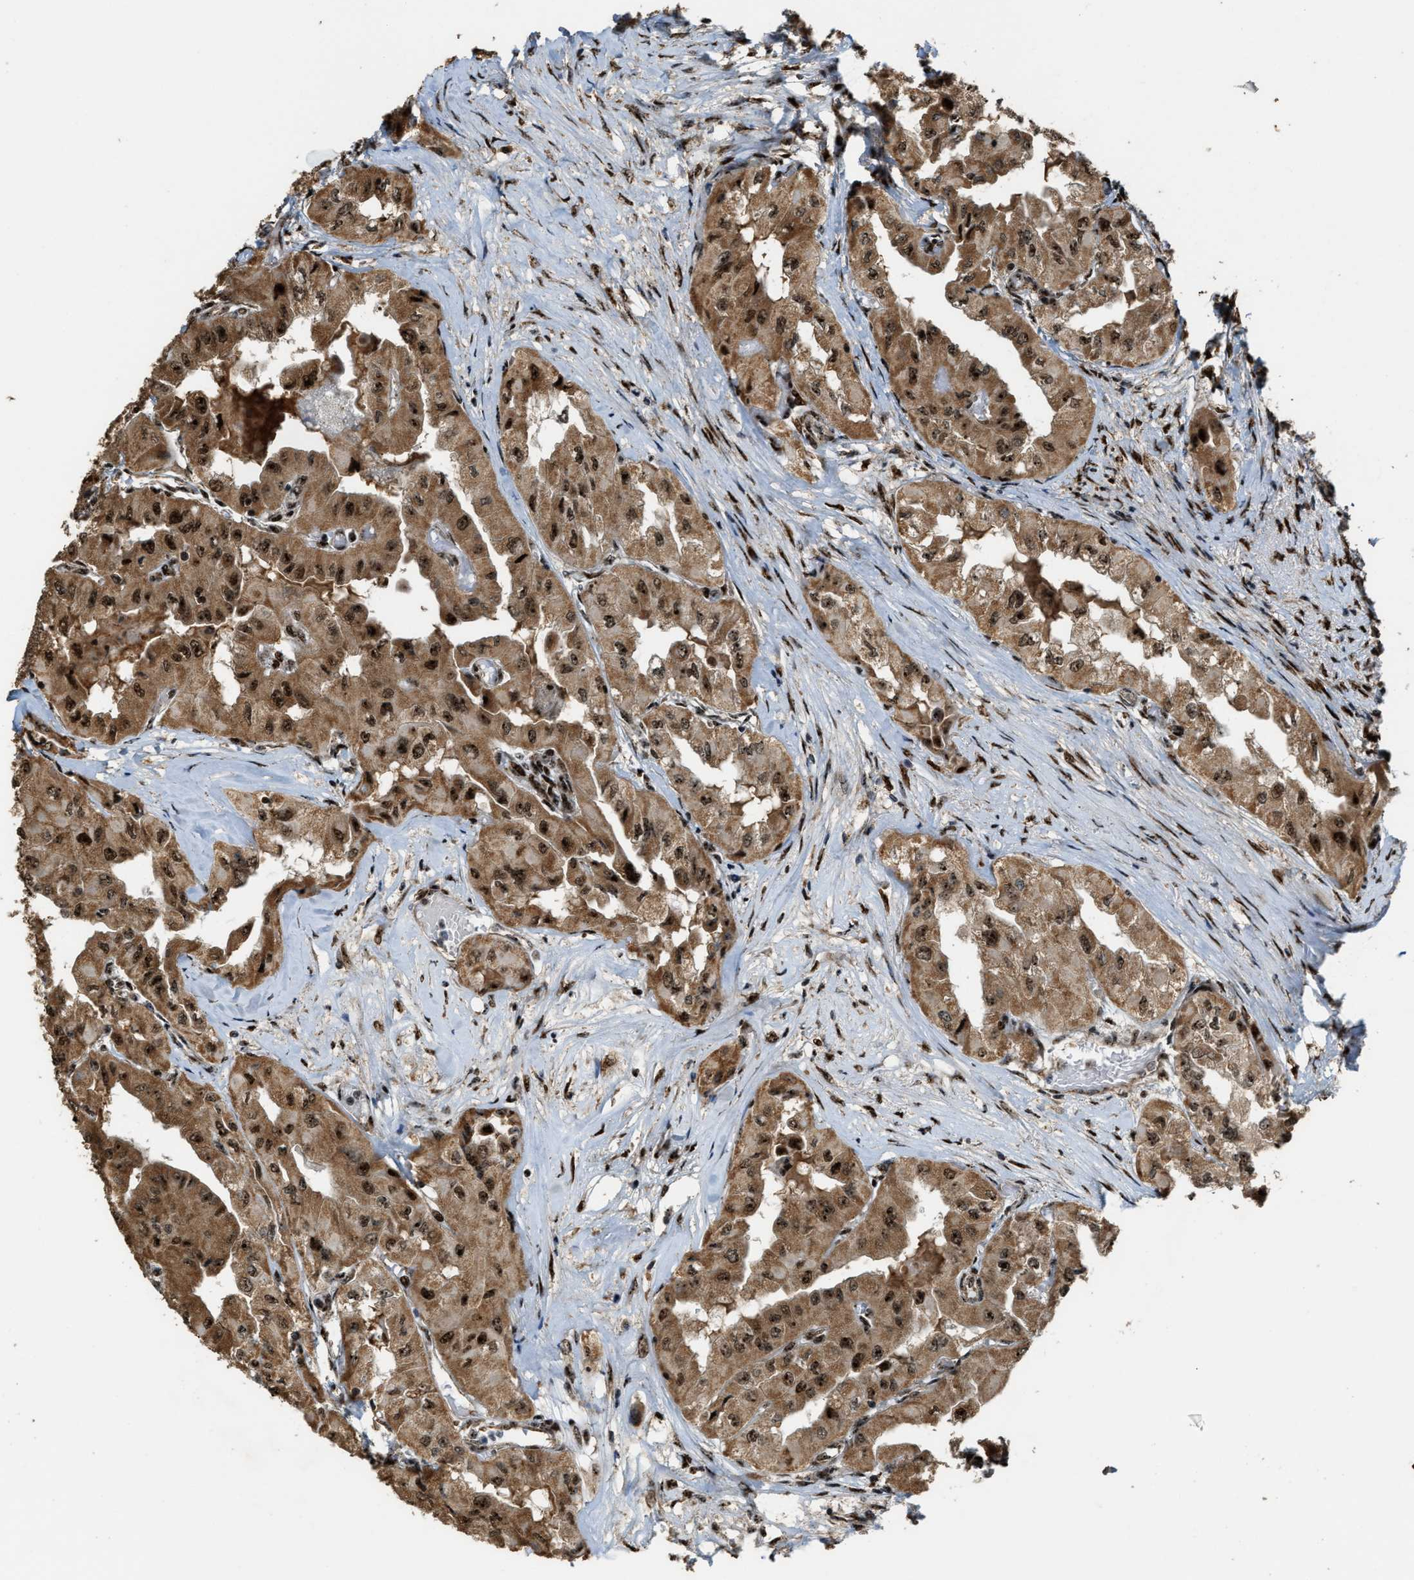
{"staining": {"intensity": "moderate", "quantity": ">75%", "location": "cytoplasmic/membranous,nuclear"}, "tissue": "thyroid cancer", "cell_type": "Tumor cells", "image_type": "cancer", "snomed": [{"axis": "morphology", "description": "Papillary adenocarcinoma, NOS"}, {"axis": "topography", "description": "Thyroid gland"}], "caption": "Thyroid cancer stained with a brown dye exhibits moderate cytoplasmic/membranous and nuclear positive positivity in about >75% of tumor cells.", "gene": "ZNF687", "patient": {"sex": "female", "age": 59}}